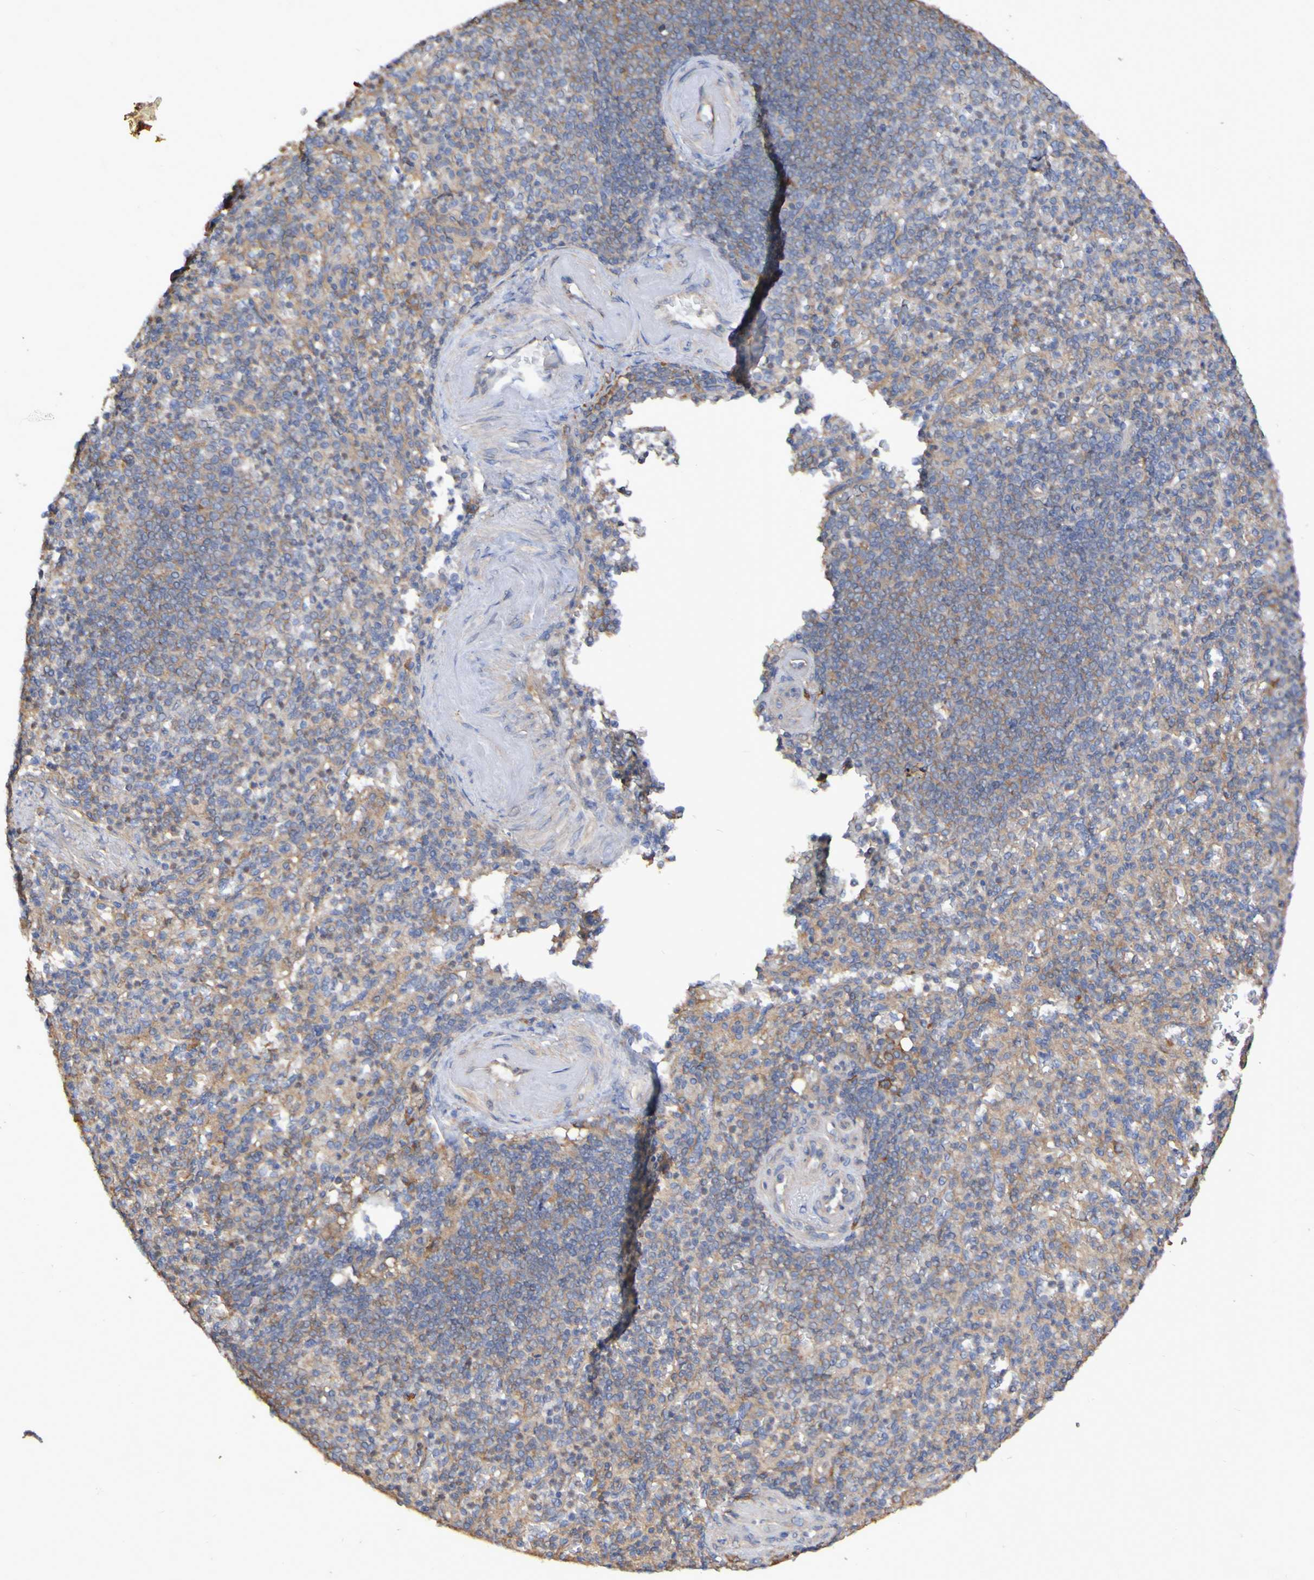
{"staining": {"intensity": "weak", "quantity": ">75%", "location": "cytoplasmic/membranous"}, "tissue": "spleen", "cell_type": "Cells in red pulp", "image_type": "normal", "snomed": [{"axis": "morphology", "description": "Normal tissue, NOS"}, {"axis": "topography", "description": "Spleen"}], "caption": "An immunohistochemistry image of normal tissue is shown. Protein staining in brown shows weak cytoplasmic/membranous positivity in spleen within cells in red pulp.", "gene": "SYNJ1", "patient": {"sex": "female", "age": 74}}